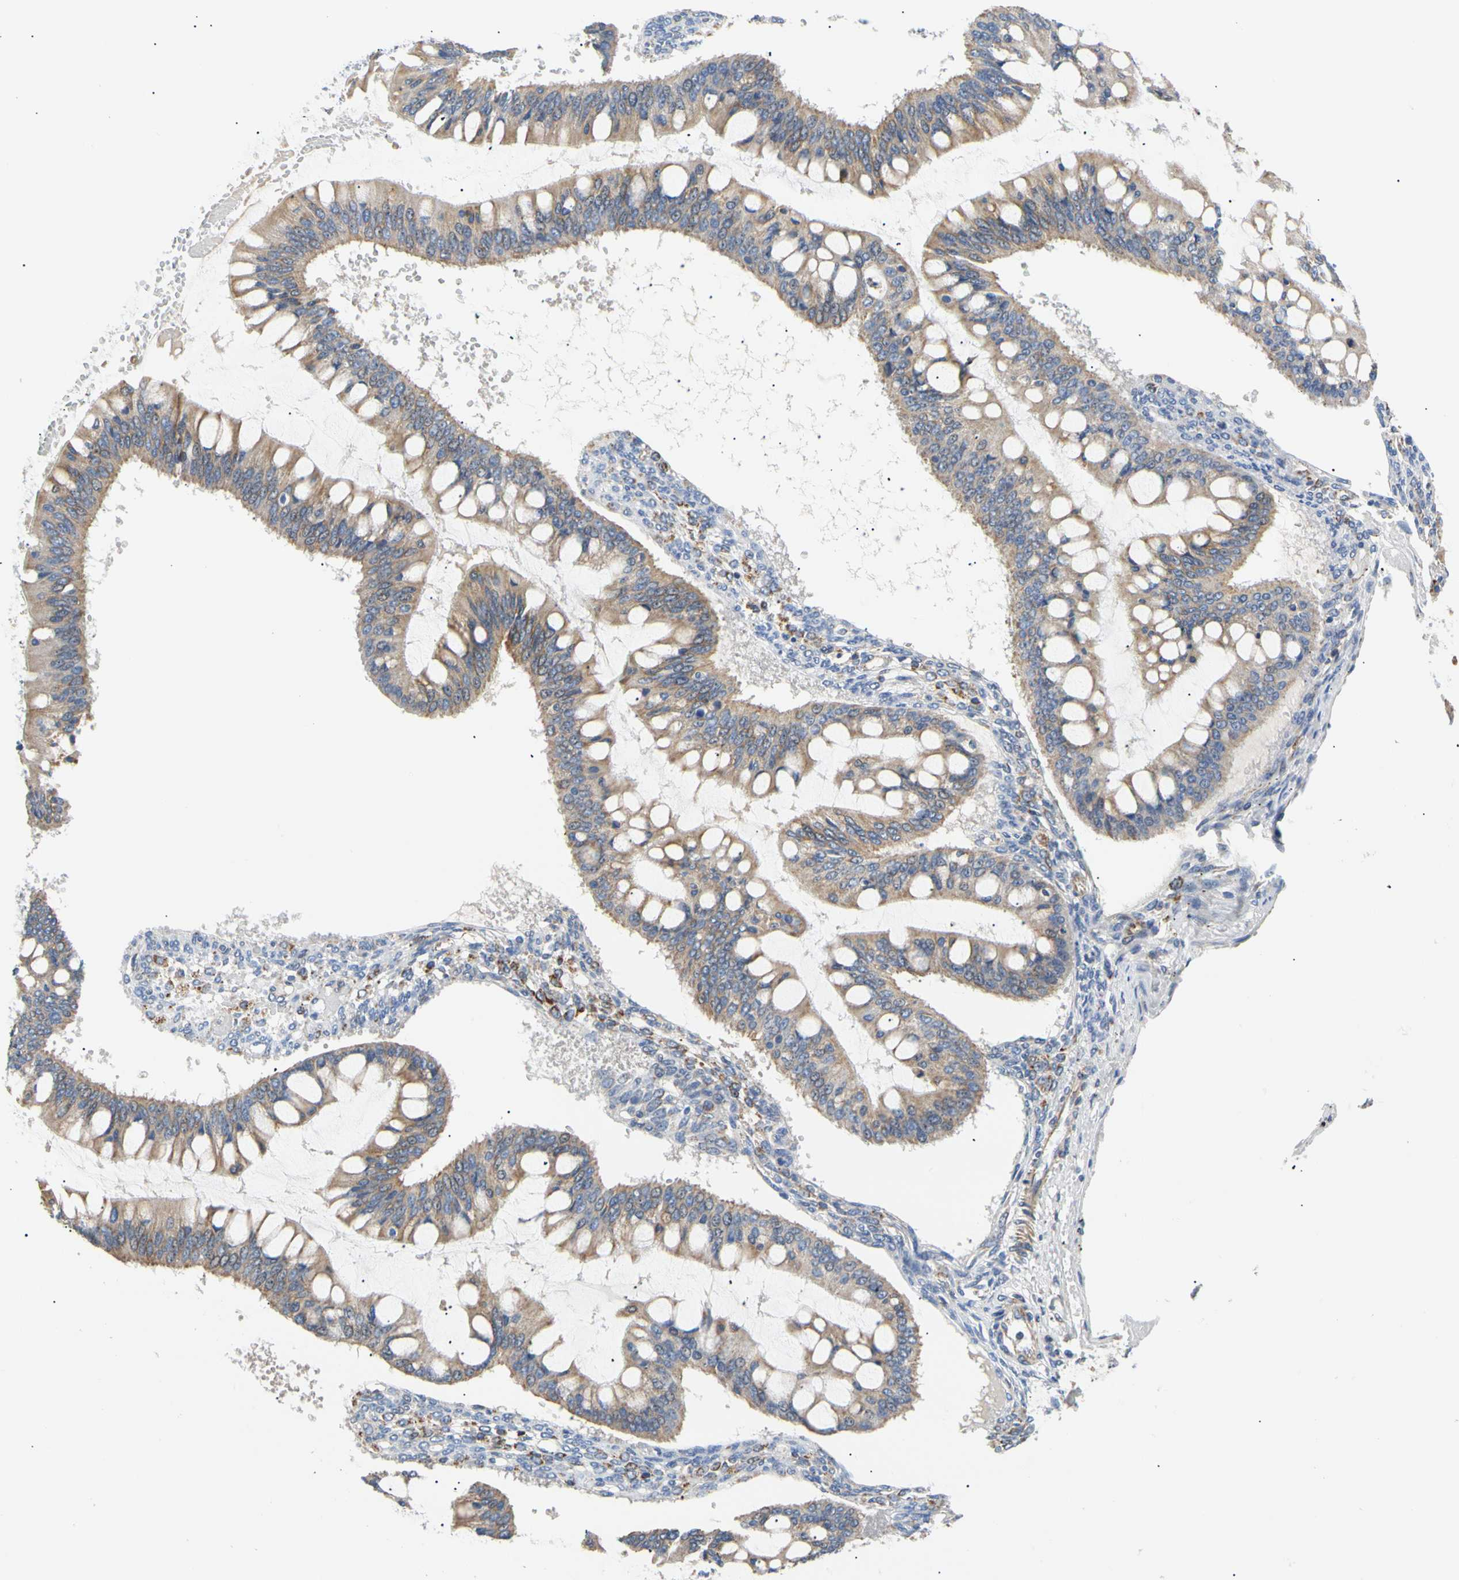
{"staining": {"intensity": "moderate", "quantity": ">75%", "location": "cytoplasmic/membranous"}, "tissue": "ovarian cancer", "cell_type": "Tumor cells", "image_type": "cancer", "snomed": [{"axis": "morphology", "description": "Cystadenocarcinoma, mucinous, NOS"}, {"axis": "topography", "description": "Ovary"}], "caption": "Moderate cytoplasmic/membranous protein positivity is identified in approximately >75% of tumor cells in mucinous cystadenocarcinoma (ovarian).", "gene": "ACAT1", "patient": {"sex": "female", "age": 73}}